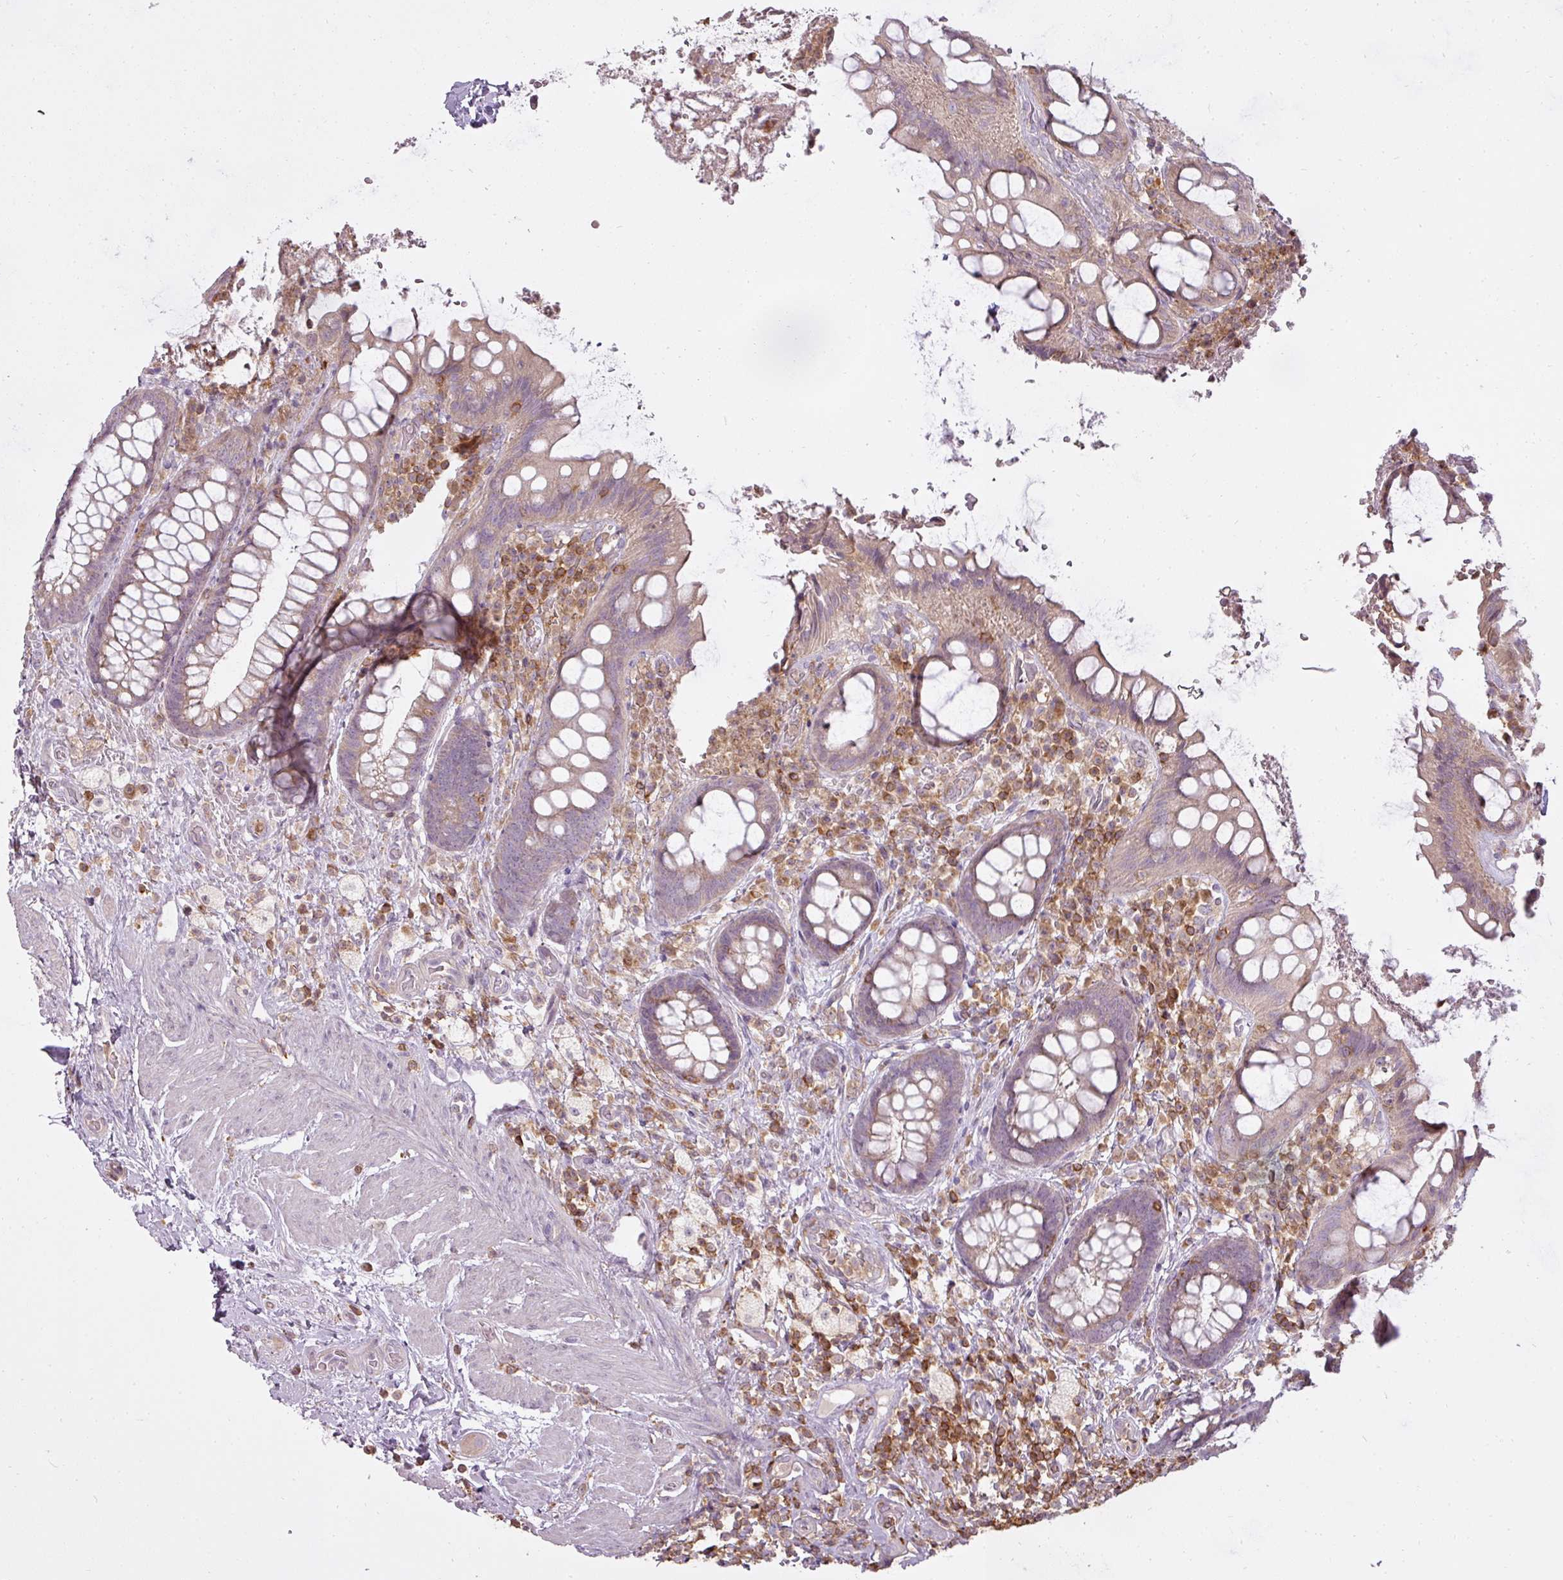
{"staining": {"intensity": "weak", "quantity": "25%-75%", "location": "cytoplasmic/membranous"}, "tissue": "rectum", "cell_type": "Glandular cells", "image_type": "normal", "snomed": [{"axis": "morphology", "description": "Normal tissue, NOS"}, {"axis": "topography", "description": "Rectum"}, {"axis": "topography", "description": "Peripheral nerve tissue"}], "caption": "Weak cytoplasmic/membranous positivity is appreciated in about 25%-75% of glandular cells in unremarkable rectum.", "gene": "STK4", "patient": {"sex": "female", "age": 69}}